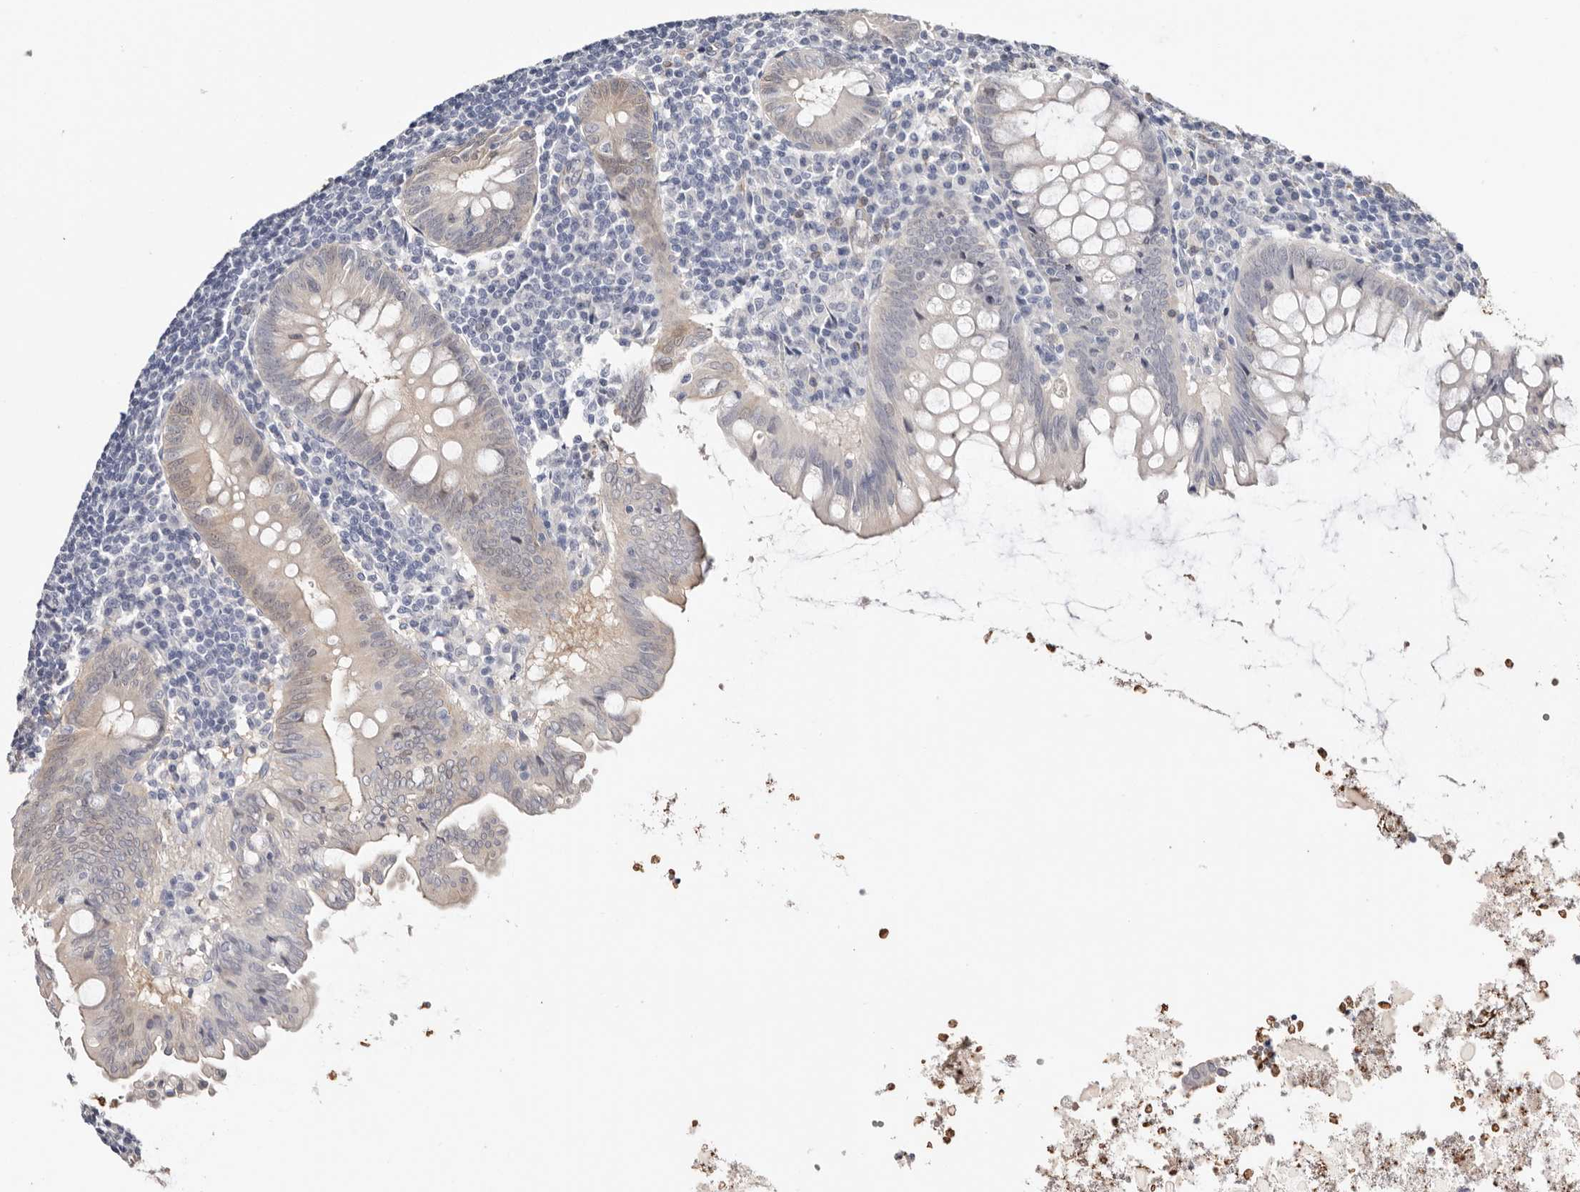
{"staining": {"intensity": "negative", "quantity": "none", "location": "none"}, "tissue": "appendix", "cell_type": "Glandular cells", "image_type": "normal", "snomed": [{"axis": "morphology", "description": "Normal tissue, NOS"}, {"axis": "topography", "description": "Appendix"}], "caption": "Immunohistochemical staining of unremarkable human appendix demonstrates no significant staining in glandular cells.", "gene": "PKDCC", "patient": {"sex": "female", "age": 54}}